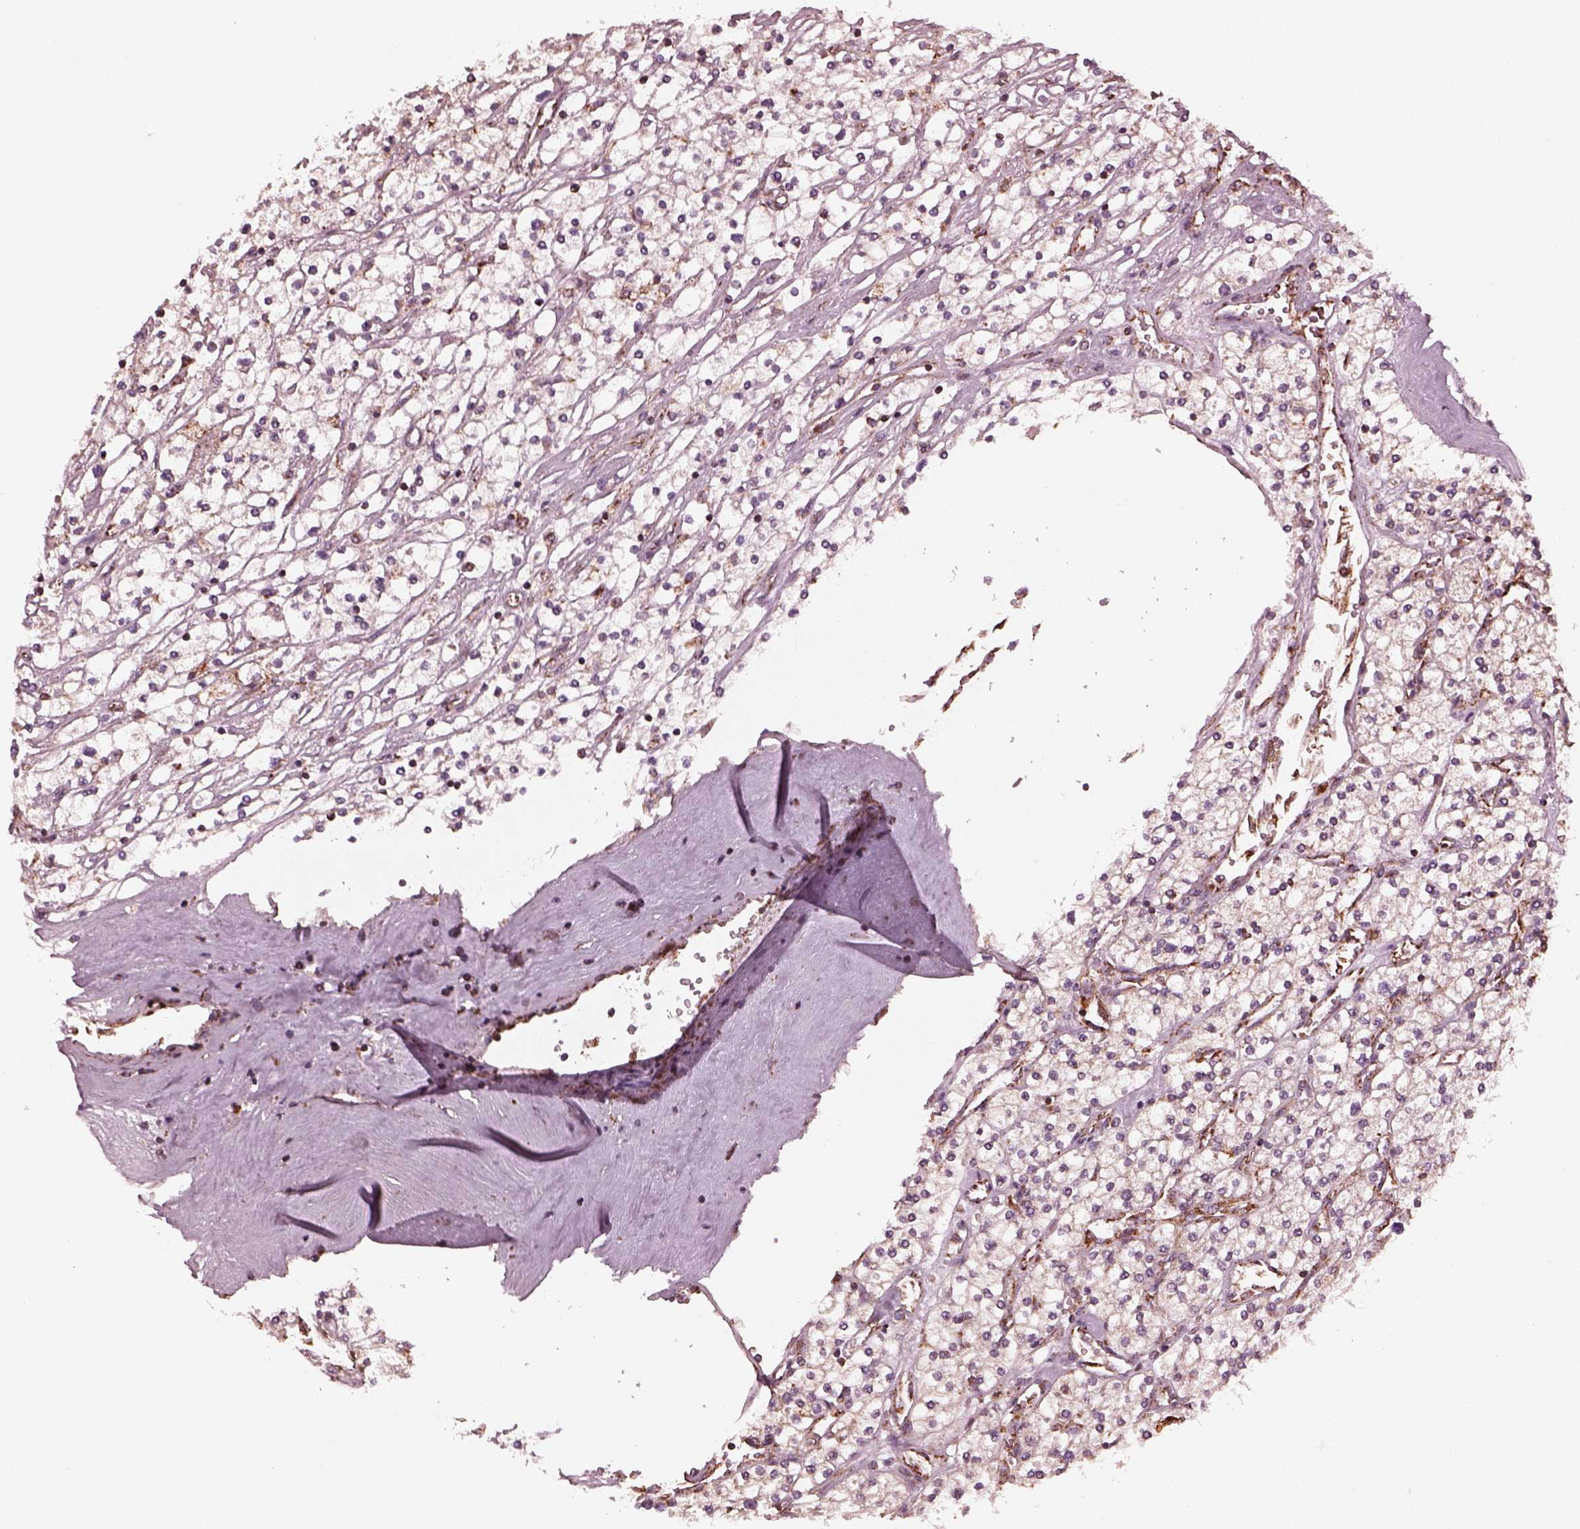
{"staining": {"intensity": "moderate", "quantity": "<25%", "location": "cytoplasmic/membranous"}, "tissue": "renal cancer", "cell_type": "Tumor cells", "image_type": "cancer", "snomed": [{"axis": "morphology", "description": "Adenocarcinoma, NOS"}, {"axis": "topography", "description": "Kidney"}], "caption": "A high-resolution image shows IHC staining of renal adenocarcinoma, which demonstrates moderate cytoplasmic/membranous expression in approximately <25% of tumor cells. The staining is performed using DAB brown chromogen to label protein expression. The nuclei are counter-stained blue using hematoxylin.", "gene": "NDUFB10", "patient": {"sex": "male", "age": 80}}